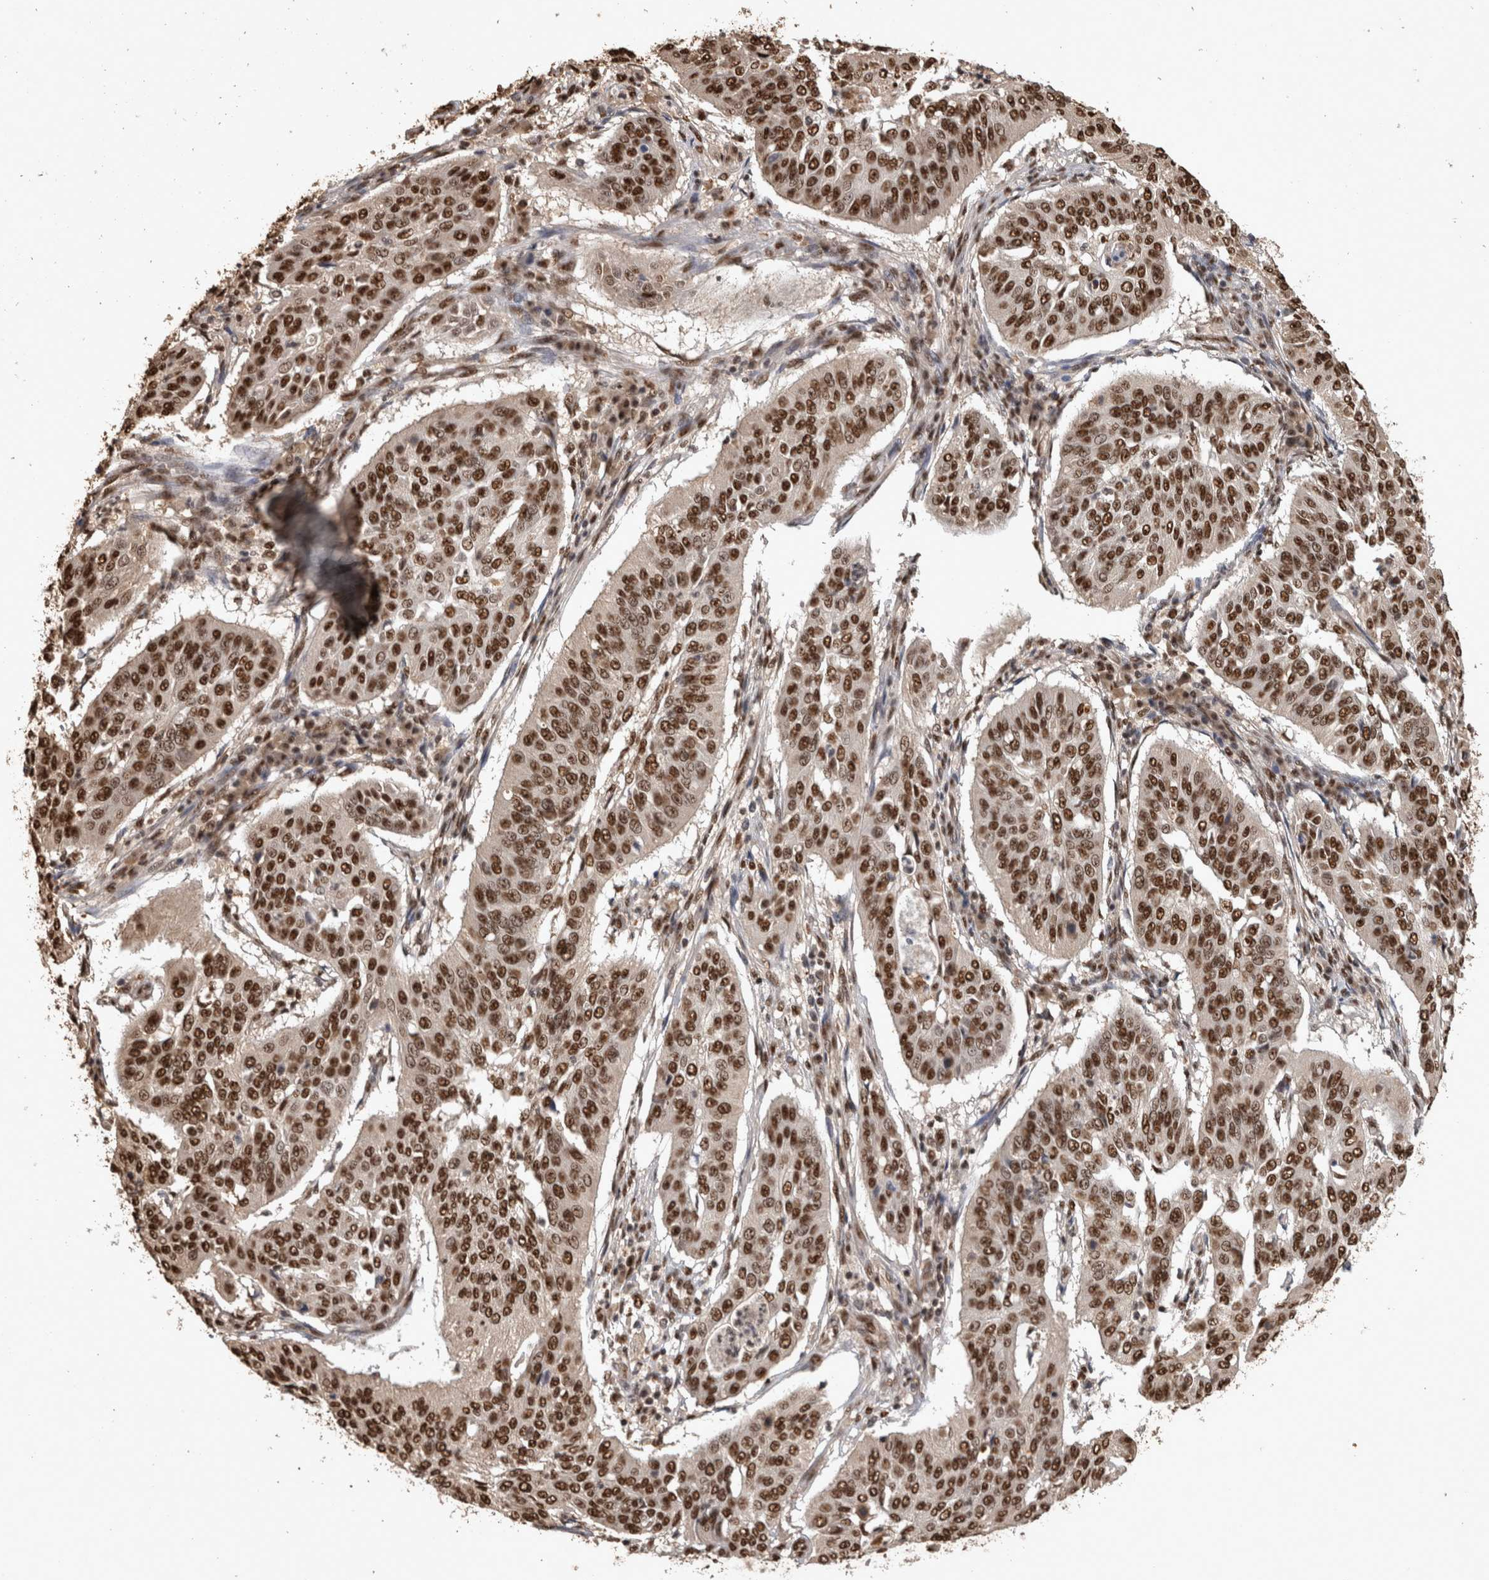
{"staining": {"intensity": "strong", "quantity": ">75%", "location": "nuclear"}, "tissue": "cervical cancer", "cell_type": "Tumor cells", "image_type": "cancer", "snomed": [{"axis": "morphology", "description": "Normal tissue, NOS"}, {"axis": "morphology", "description": "Squamous cell carcinoma, NOS"}, {"axis": "topography", "description": "Cervix"}], "caption": "This micrograph demonstrates immunohistochemistry staining of human cervical cancer (squamous cell carcinoma), with high strong nuclear staining in about >75% of tumor cells.", "gene": "RAD50", "patient": {"sex": "female", "age": 39}}